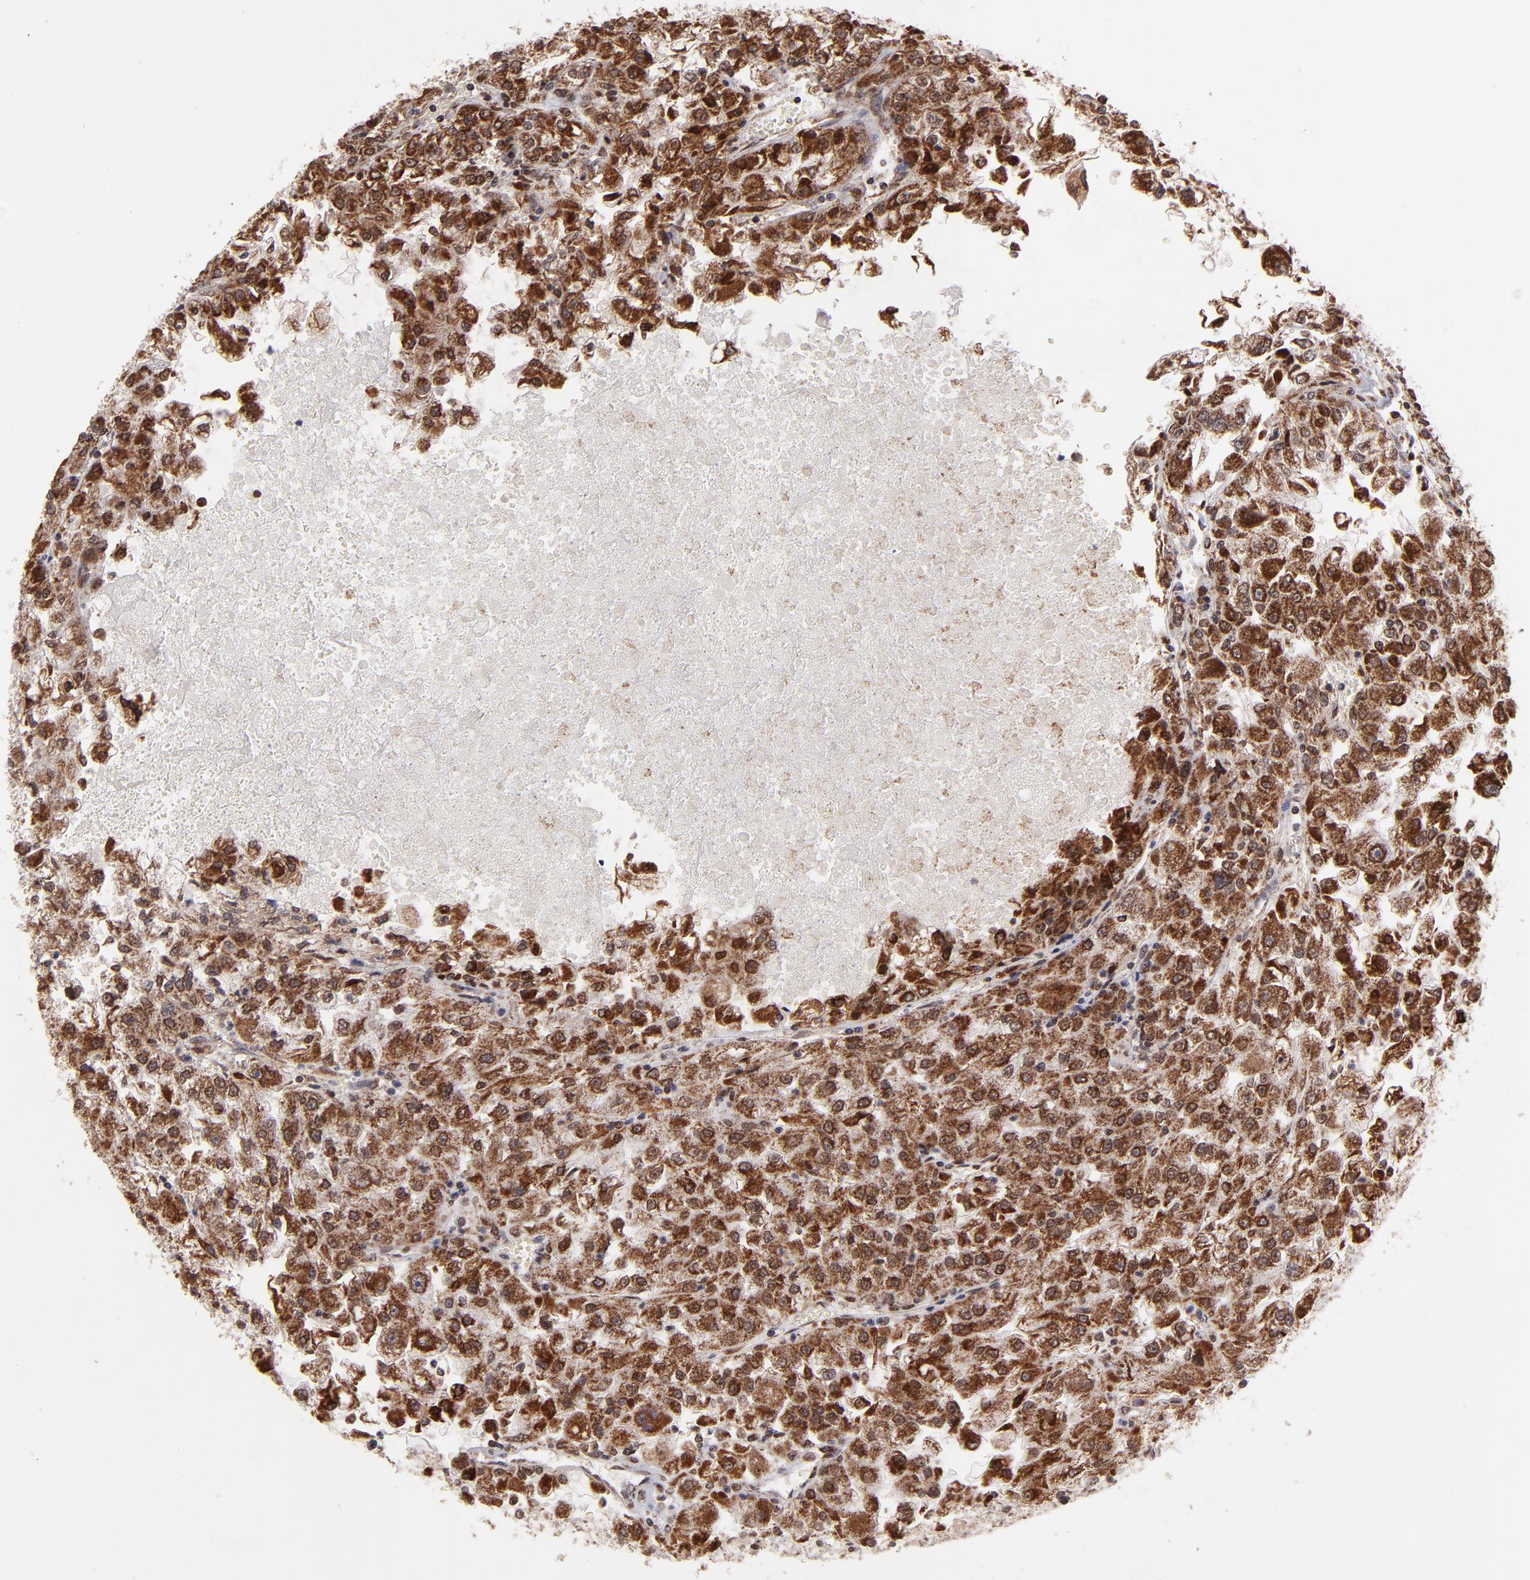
{"staining": {"intensity": "strong", "quantity": ">75%", "location": "cytoplasmic/membranous,nuclear"}, "tissue": "renal cancer", "cell_type": "Tumor cells", "image_type": "cancer", "snomed": [{"axis": "morphology", "description": "Adenocarcinoma, NOS"}, {"axis": "topography", "description": "Kidney"}], "caption": "The micrograph displays a brown stain indicating the presence of a protein in the cytoplasmic/membranous and nuclear of tumor cells in renal adenocarcinoma.", "gene": "TOP1MT", "patient": {"sex": "female", "age": 83}}